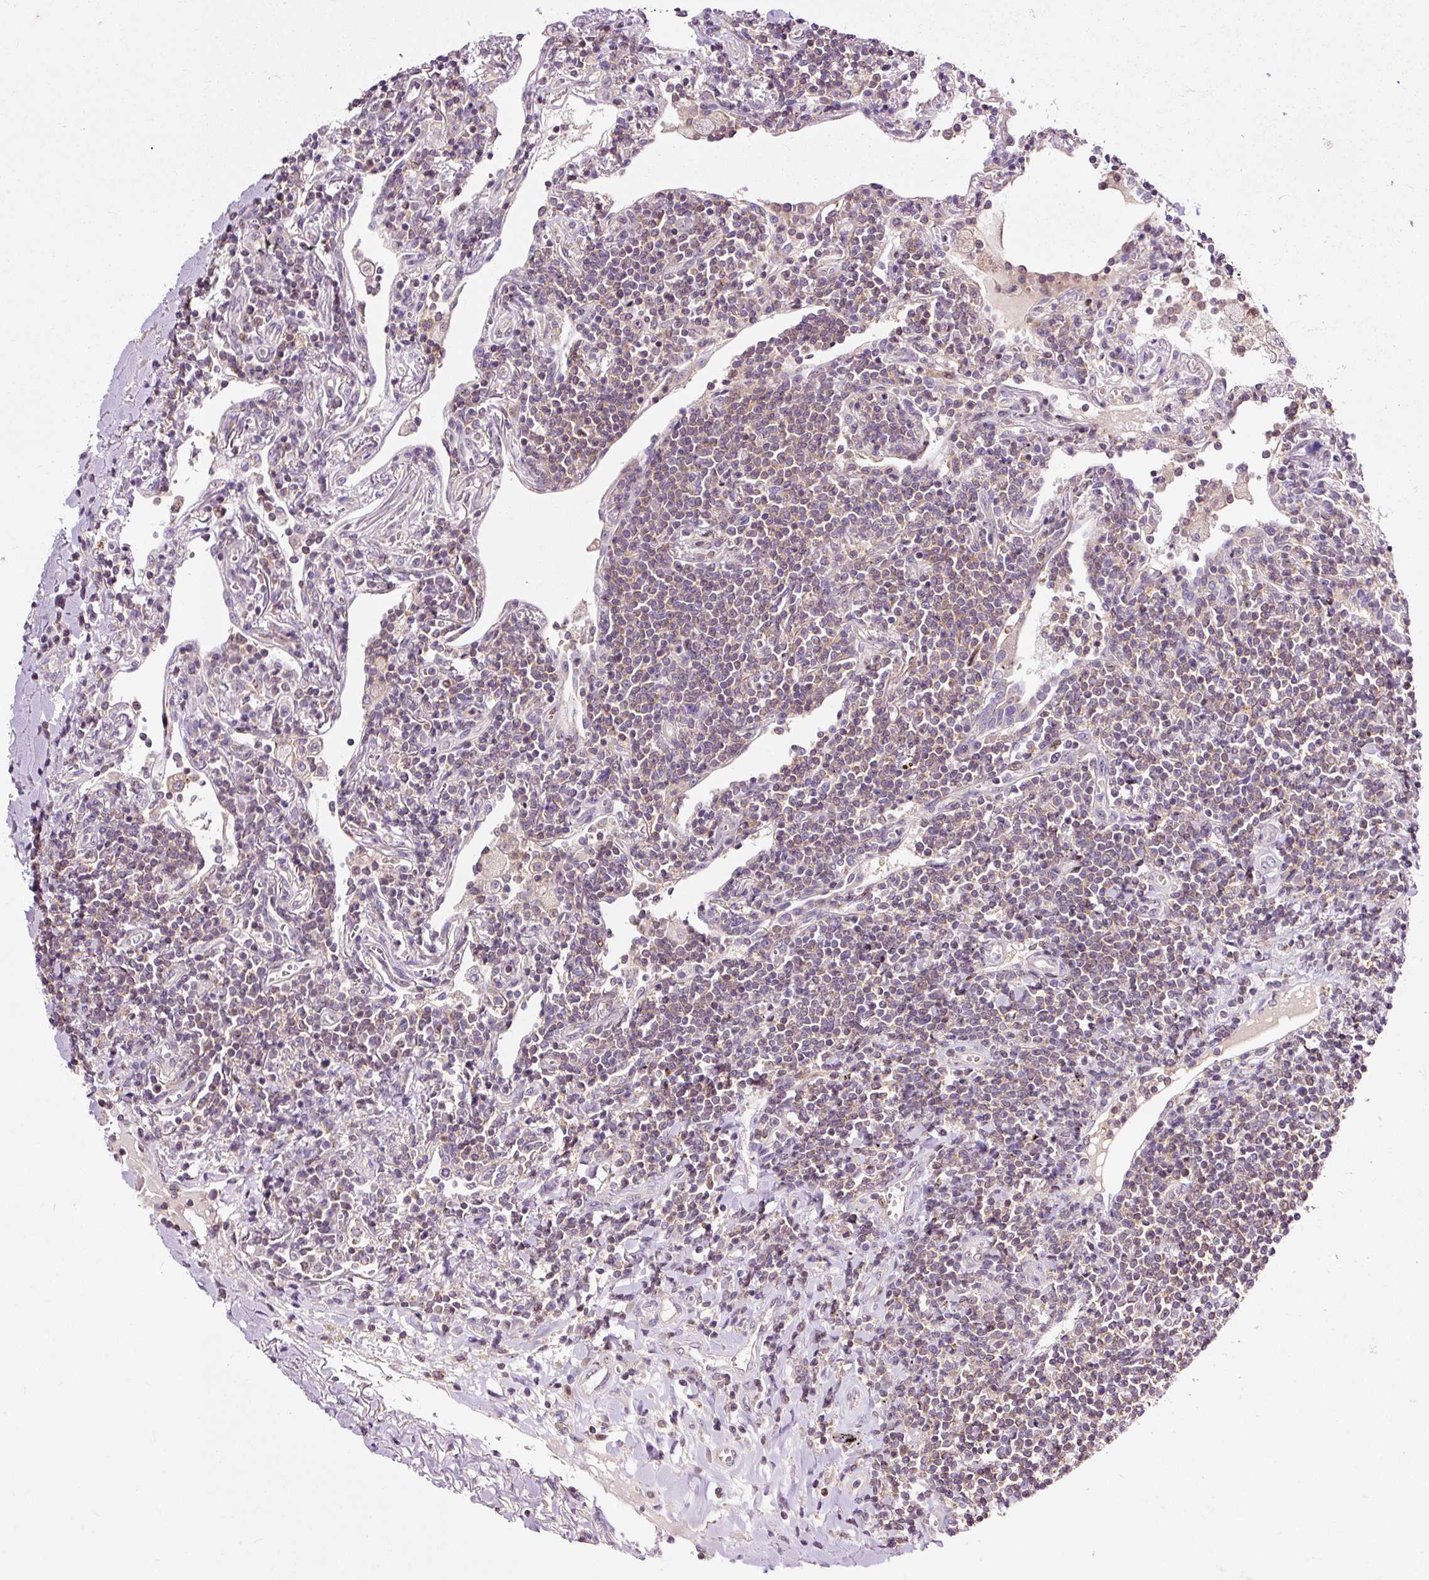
{"staining": {"intensity": "weak", "quantity": ">75%", "location": "cytoplasmic/membranous"}, "tissue": "lymphoma", "cell_type": "Tumor cells", "image_type": "cancer", "snomed": [{"axis": "morphology", "description": "Malignant lymphoma, non-Hodgkin's type, Low grade"}, {"axis": "topography", "description": "Lung"}], "caption": "An image of human lymphoma stained for a protein demonstrates weak cytoplasmic/membranous brown staining in tumor cells.", "gene": "BOLA3", "patient": {"sex": "female", "age": 71}}